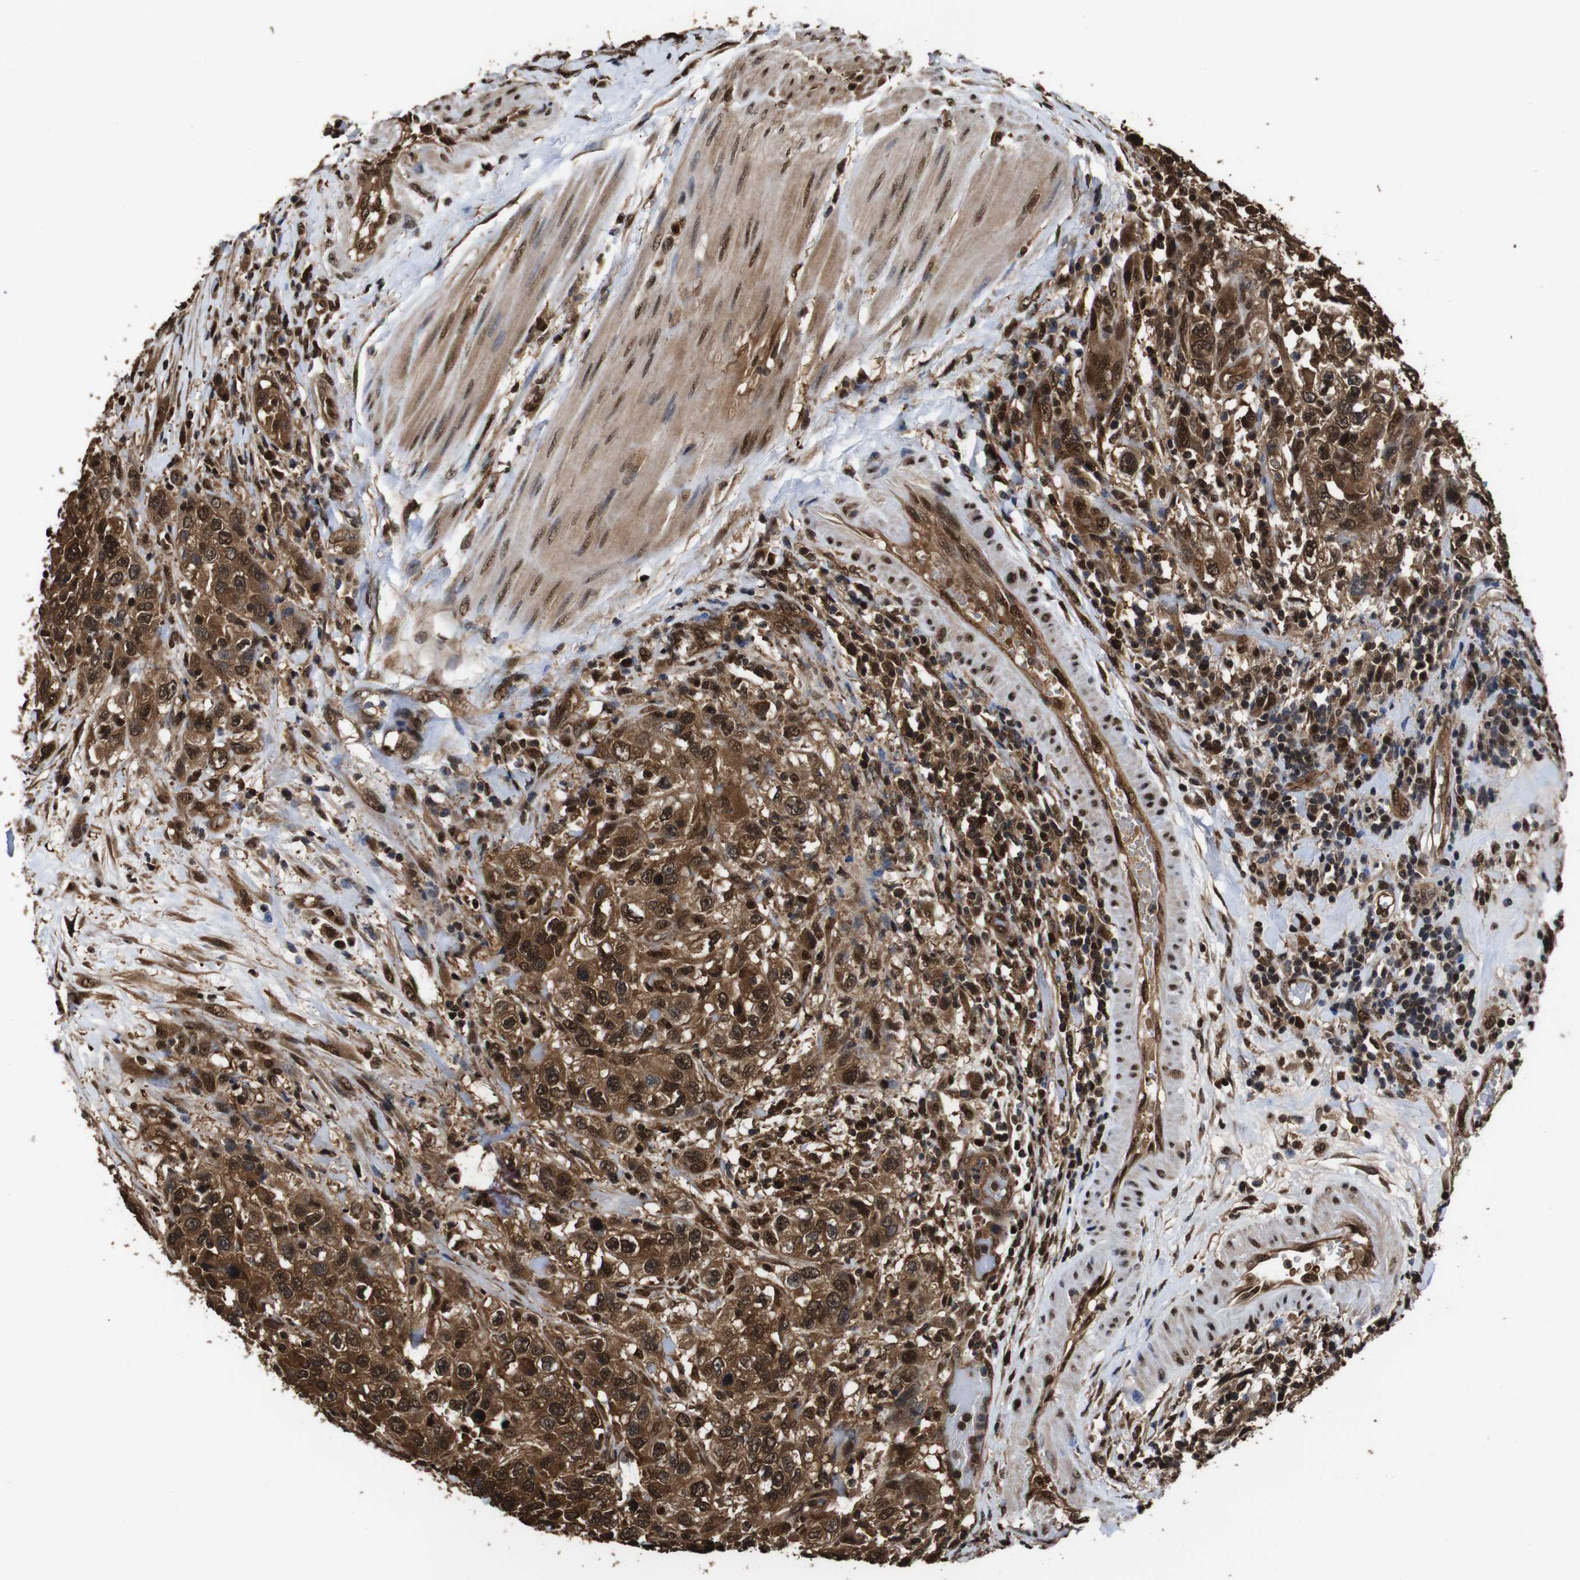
{"staining": {"intensity": "strong", "quantity": ">75%", "location": "cytoplasmic/membranous,nuclear"}, "tissue": "urothelial cancer", "cell_type": "Tumor cells", "image_type": "cancer", "snomed": [{"axis": "morphology", "description": "Urothelial carcinoma, High grade"}, {"axis": "topography", "description": "Urinary bladder"}], "caption": "A photomicrograph of urothelial cancer stained for a protein exhibits strong cytoplasmic/membranous and nuclear brown staining in tumor cells. (IHC, brightfield microscopy, high magnification).", "gene": "VCP", "patient": {"sex": "female", "age": 80}}